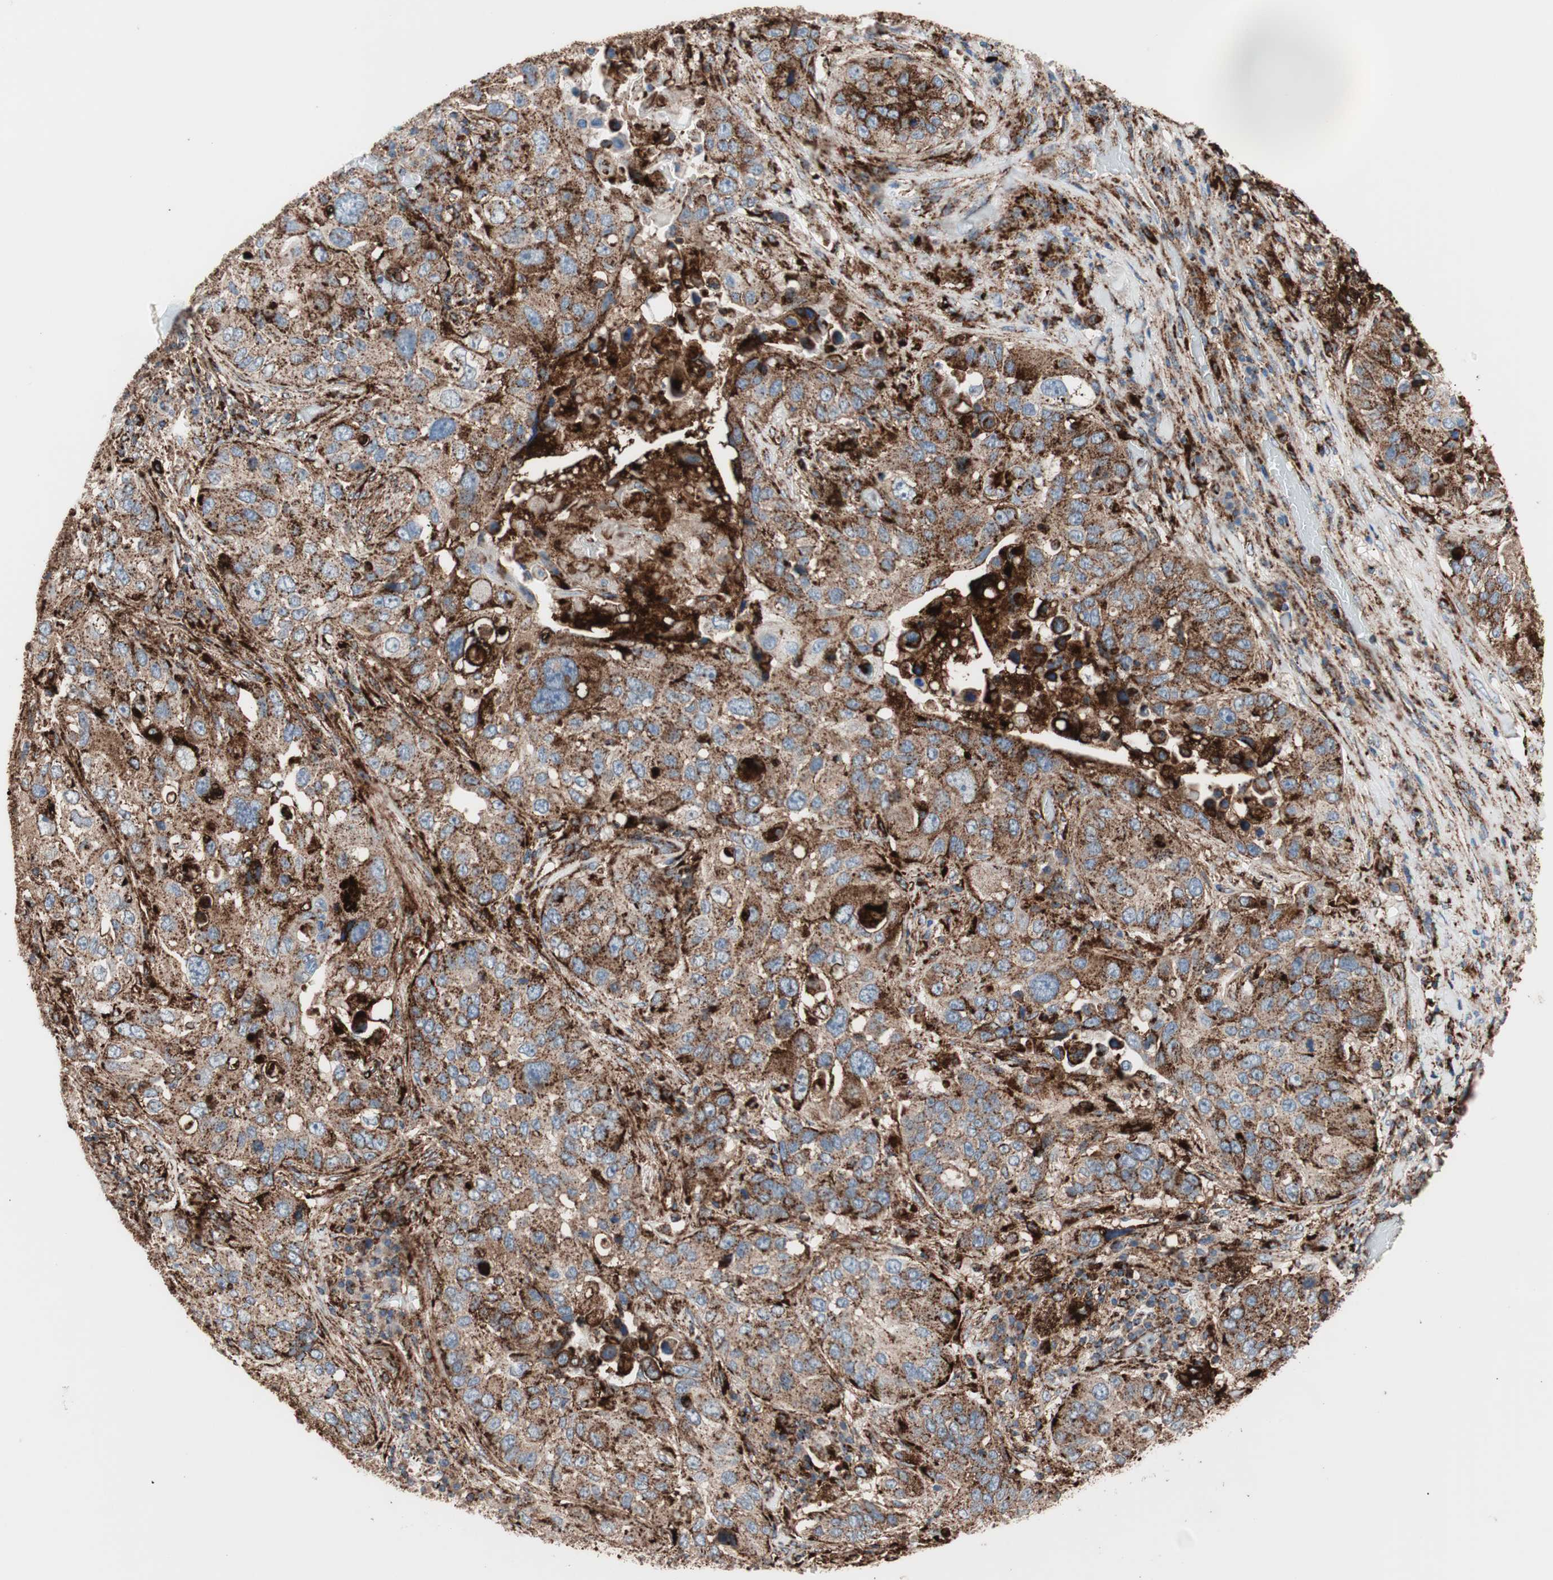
{"staining": {"intensity": "strong", "quantity": ">75%", "location": "cytoplasmic/membranous"}, "tissue": "lung cancer", "cell_type": "Tumor cells", "image_type": "cancer", "snomed": [{"axis": "morphology", "description": "Squamous cell carcinoma, NOS"}, {"axis": "topography", "description": "Lung"}], "caption": "IHC histopathology image of lung cancer (squamous cell carcinoma) stained for a protein (brown), which shows high levels of strong cytoplasmic/membranous staining in about >75% of tumor cells.", "gene": "LAMP1", "patient": {"sex": "male", "age": 57}}